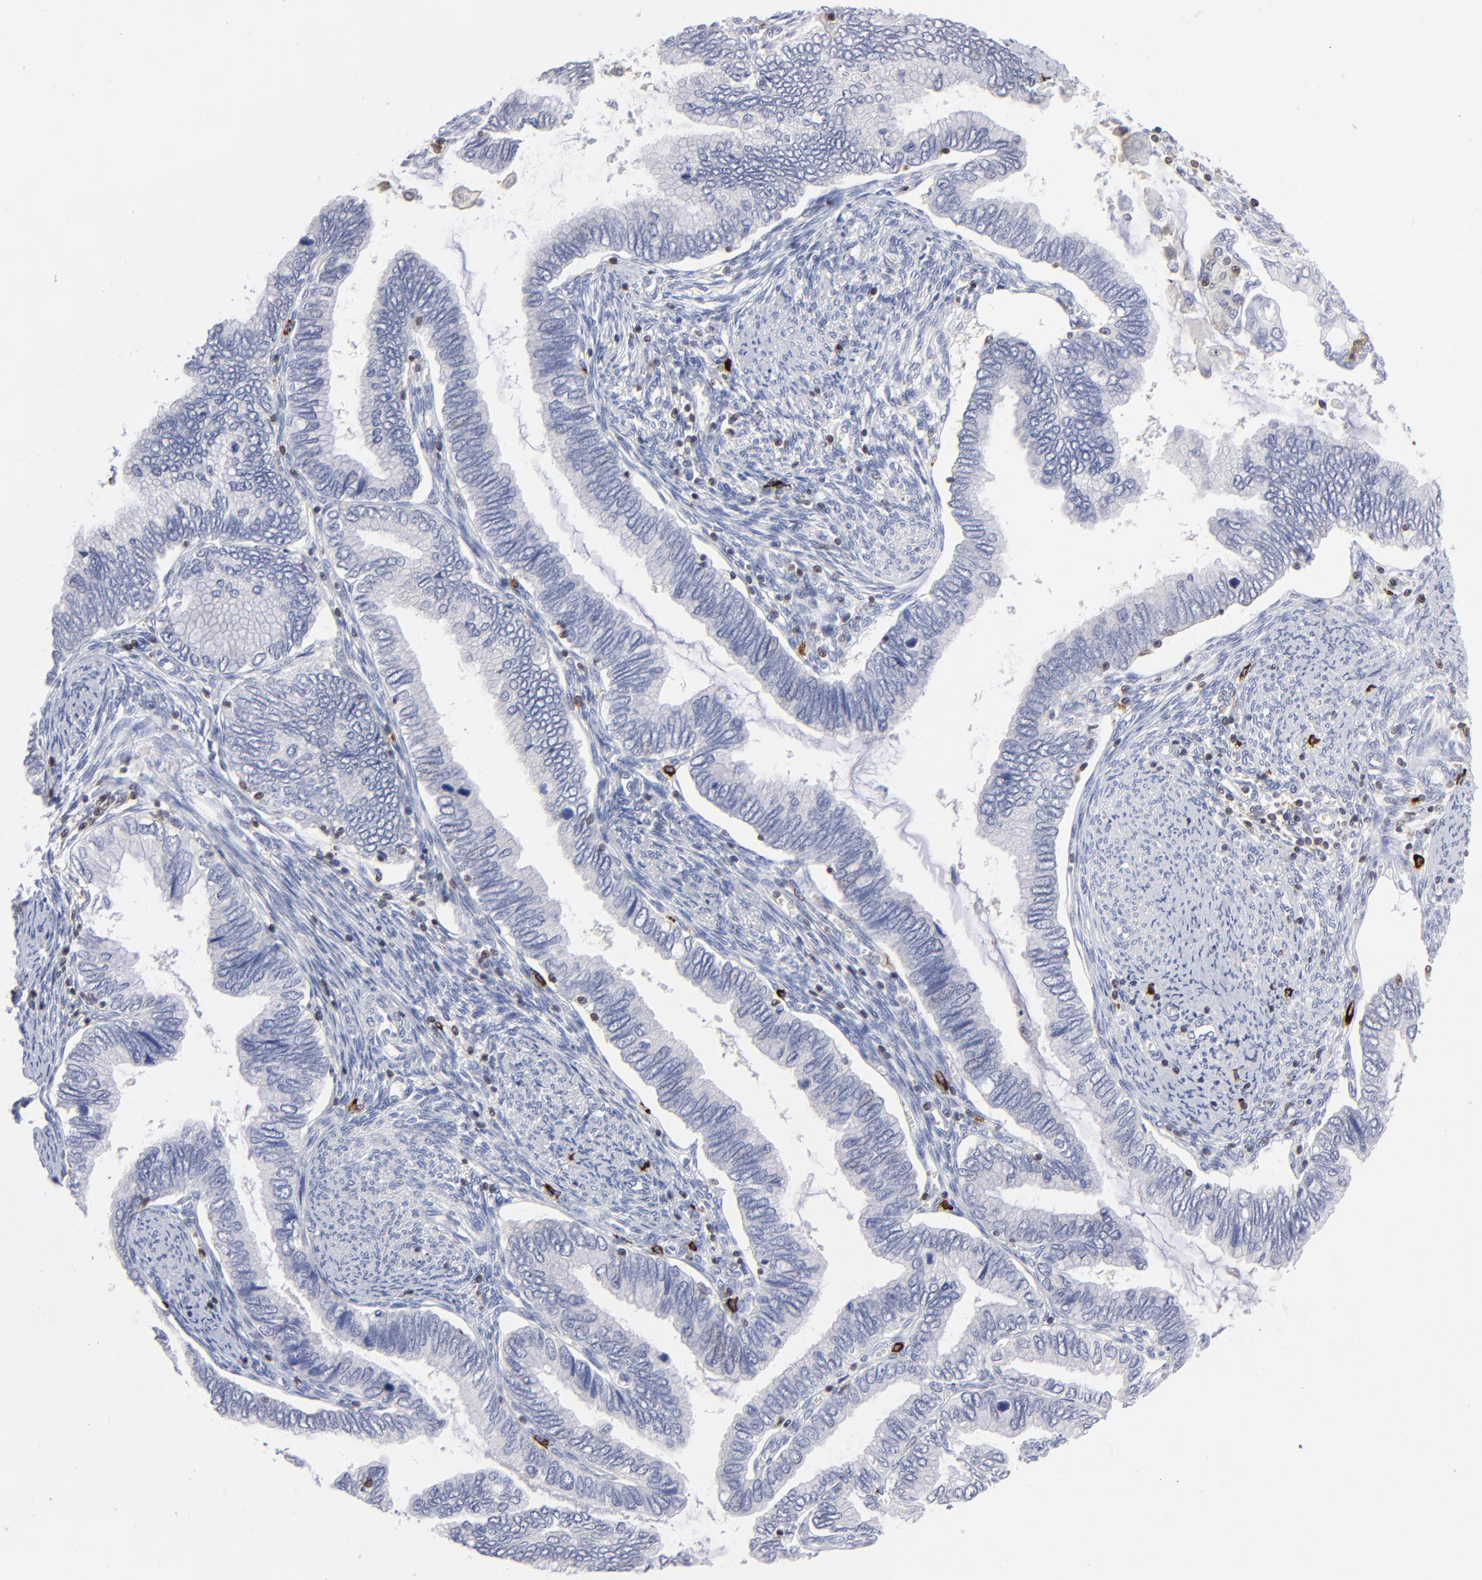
{"staining": {"intensity": "negative", "quantity": "none", "location": "none"}, "tissue": "cervical cancer", "cell_type": "Tumor cells", "image_type": "cancer", "snomed": [{"axis": "morphology", "description": "Adenocarcinoma, NOS"}, {"axis": "topography", "description": "Cervix"}], "caption": "This is an immunohistochemistry (IHC) histopathology image of human cervical cancer. There is no positivity in tumor cells.", "gene": "TBXT", "patient": {"sex": "female", "age": 49}}